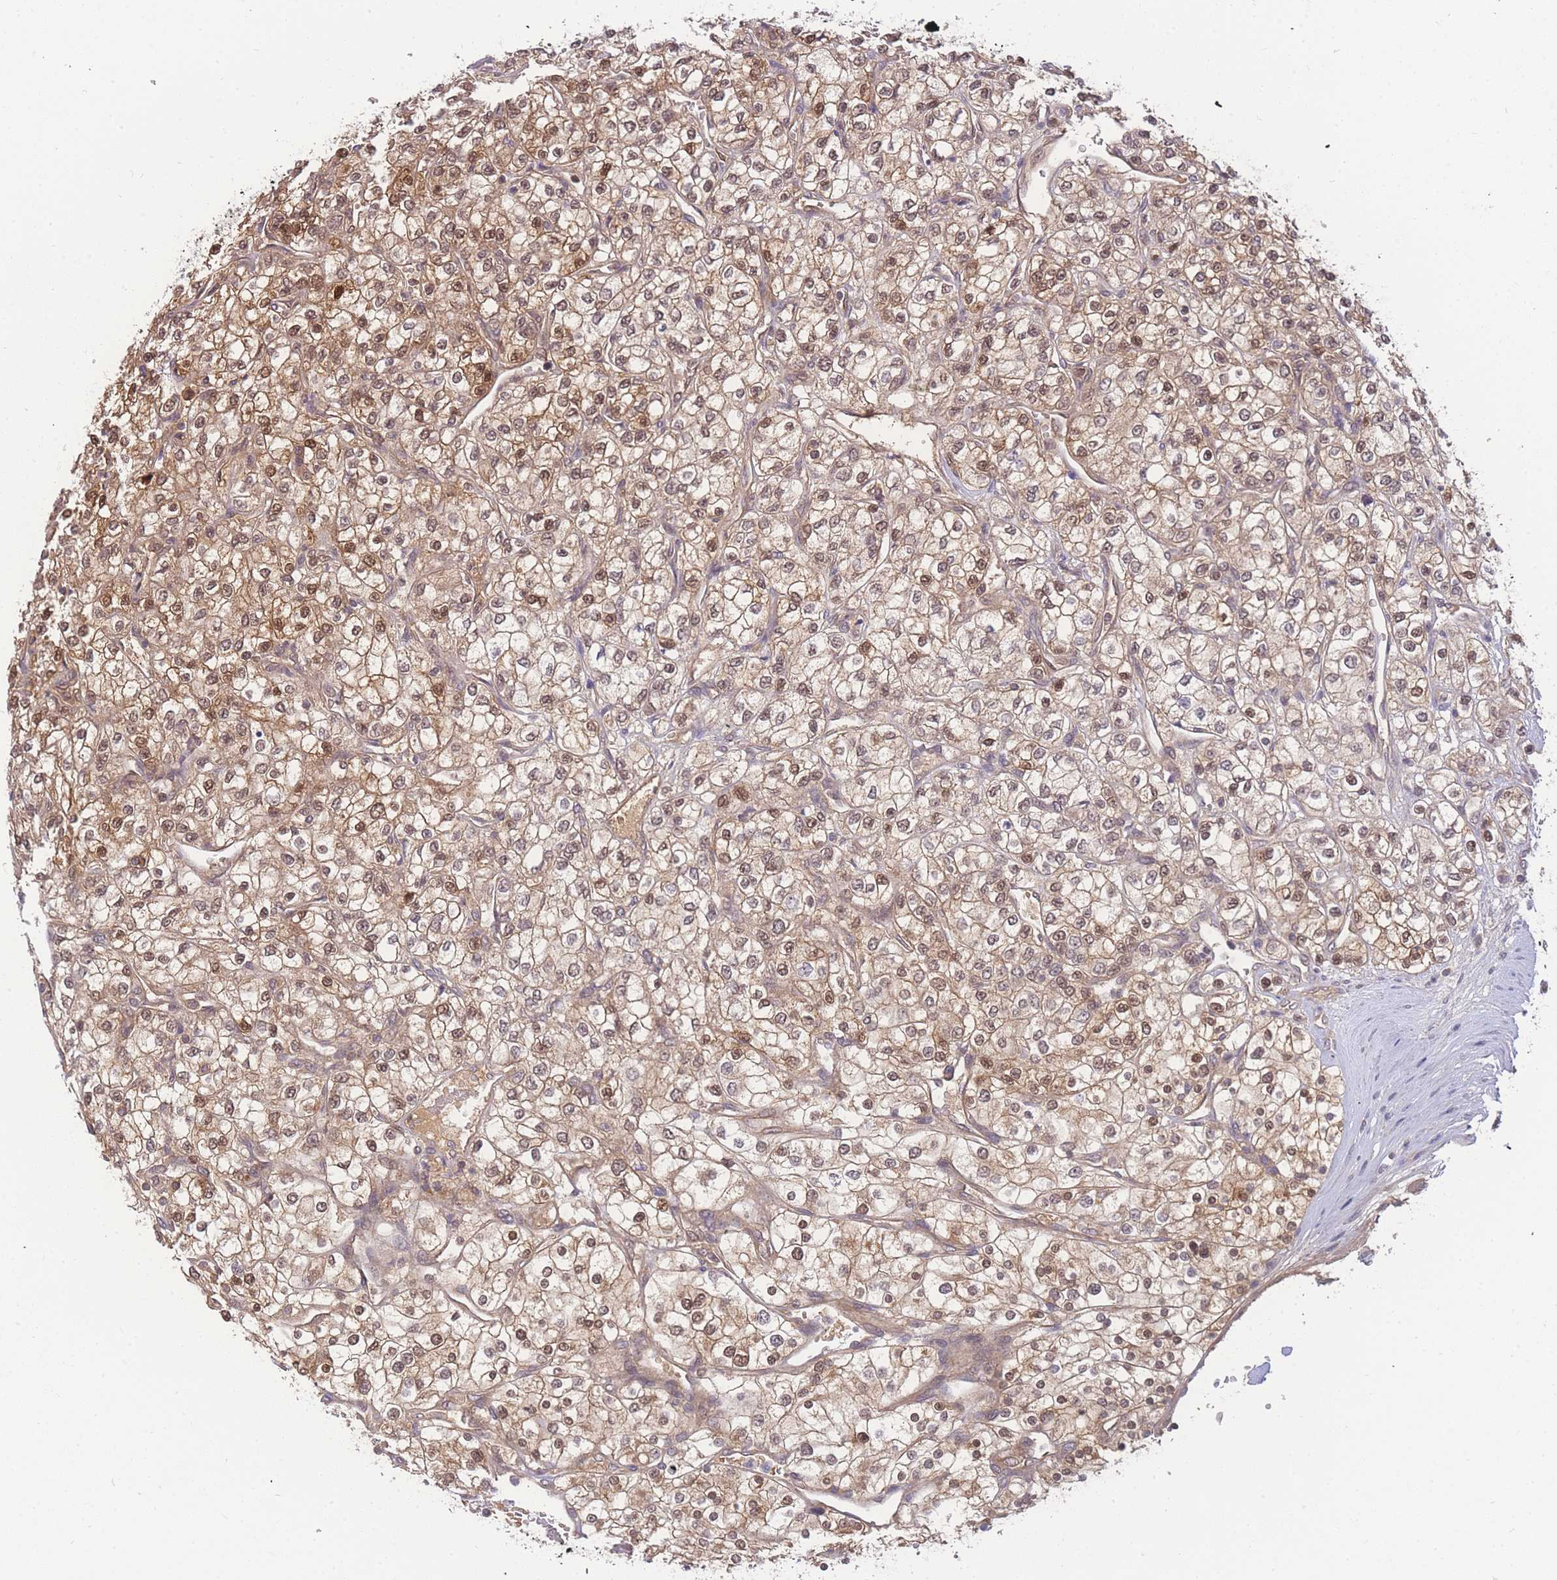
{"staining": {"intensity": "moderate", "quantity": ">75%", "location": "cytoplasmic/membranous,nuclear"}, "tissue": "renal cancer", "cell_type": "Tumor cells", "image_type": "cancer", "snomed": [{"axis": "morphology", "description": "Adenocarcinoma, NOS"}, {"axis": "topography", "description": "Kidney"}], "caption": "Human adenocarcinoma (renal) stained with a brown dye displays moderate cytoplasmic/membranous and nuclear positive expression in about >75% of tumor cells.", "gene": "KIAA1191", "patient": {"sex": "male", "age": 80}}